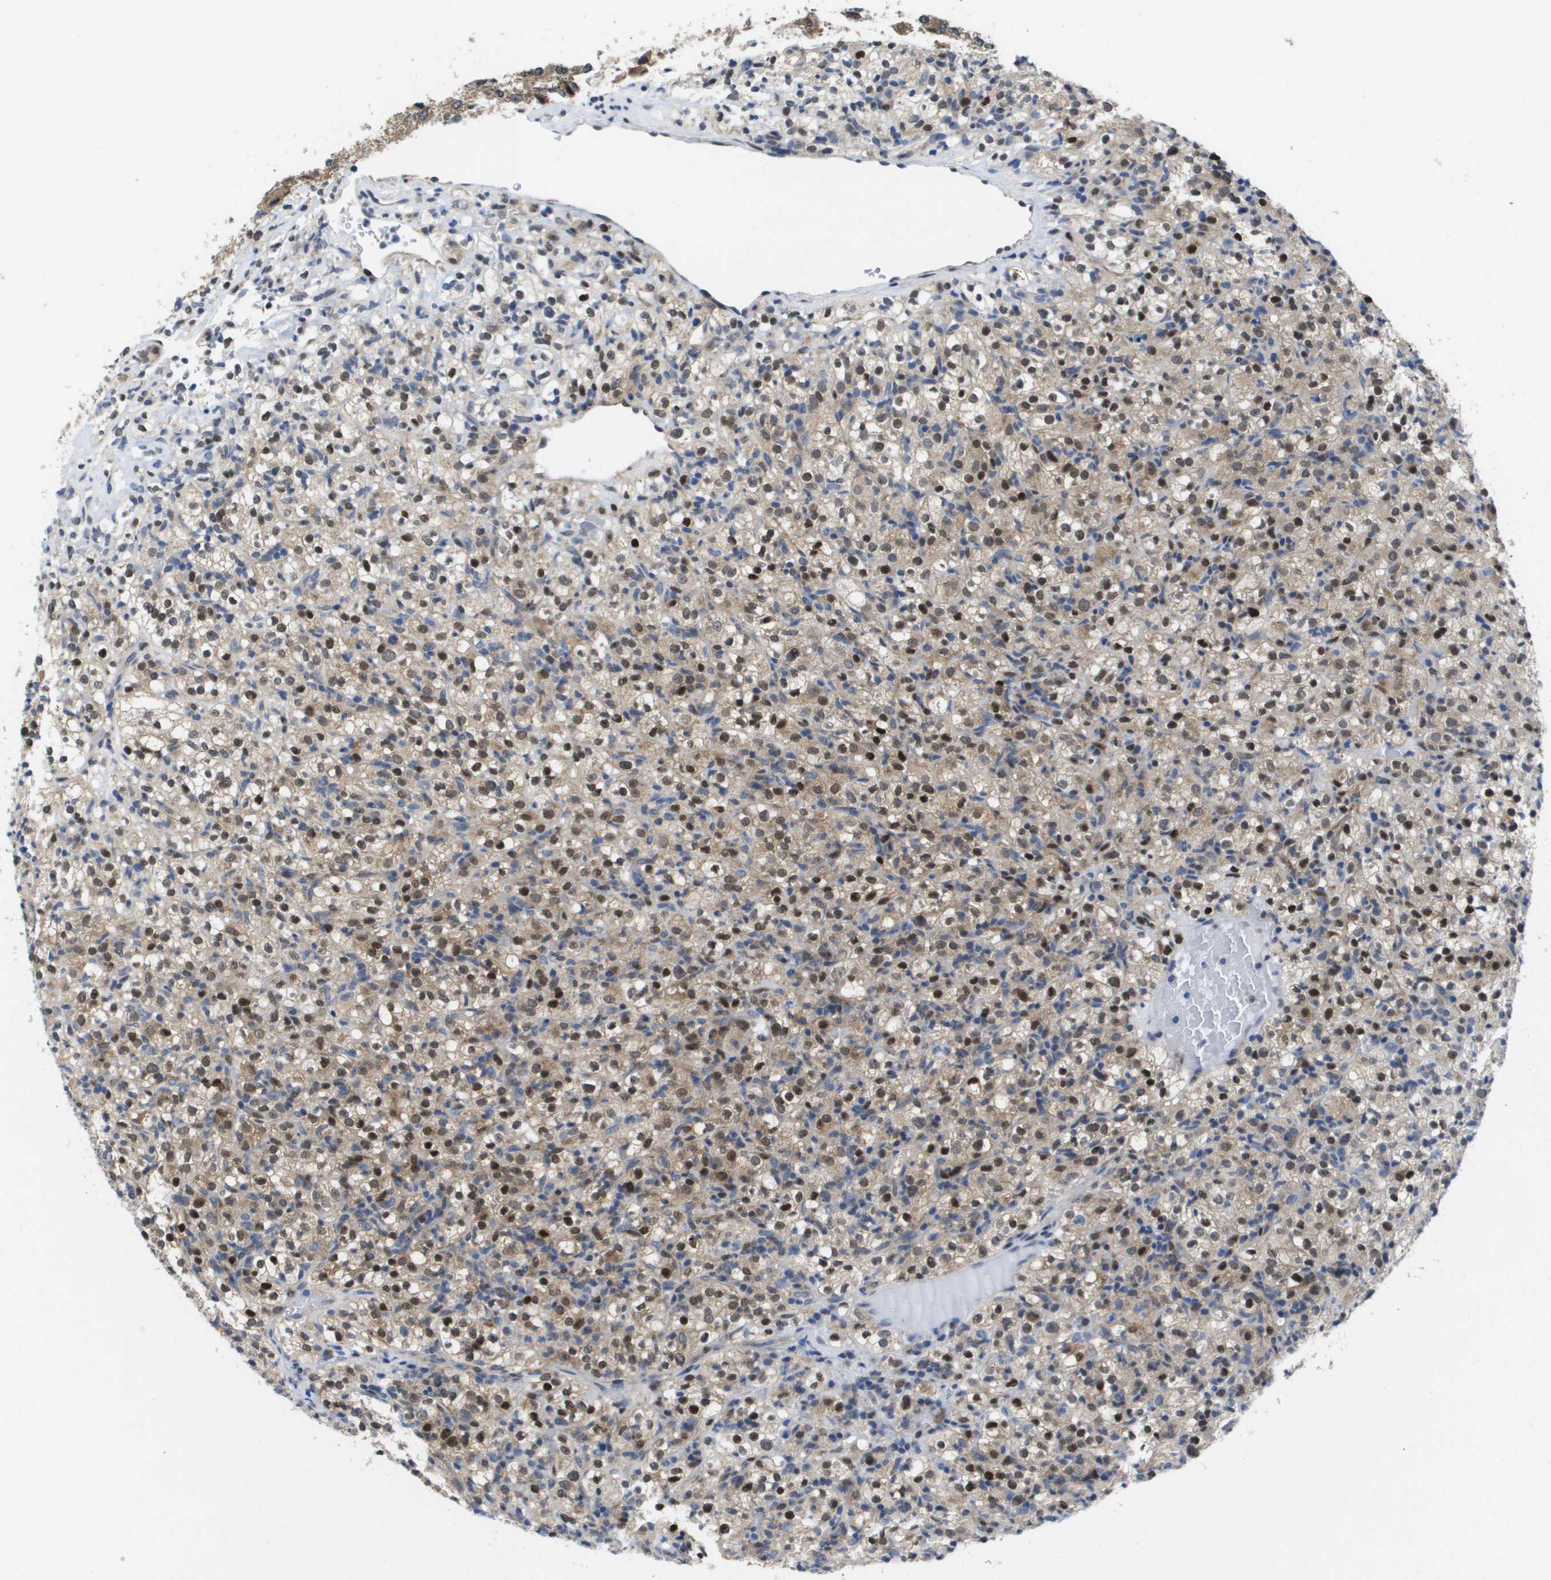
{"staining": {"intensity": "strong", "quantity": ">75%", "location": "cytoplasmic/membranous,nuclear"}, "tissue": "renal cancer", "cell_type": "Tumor cells", "image_type": "cancer", "snomed": [{"axis": "morphology", "description": "Normal tissue, NOS"}, {"axis": "morphology", "description": "Adenocarcinoma, NOS"}, {"axis": "topography", "description": "Kidney"}], "caption": "Protein expression analysis of renal cancer (adenocarcinoma) exhibits strong cytoplasmic/membranous and nuclear positivity in approximately >75% of tumor cells. Nuclei are stained in blue.", "gene": "FKBP4", "patient": {"sex": "female", "age": 72}}